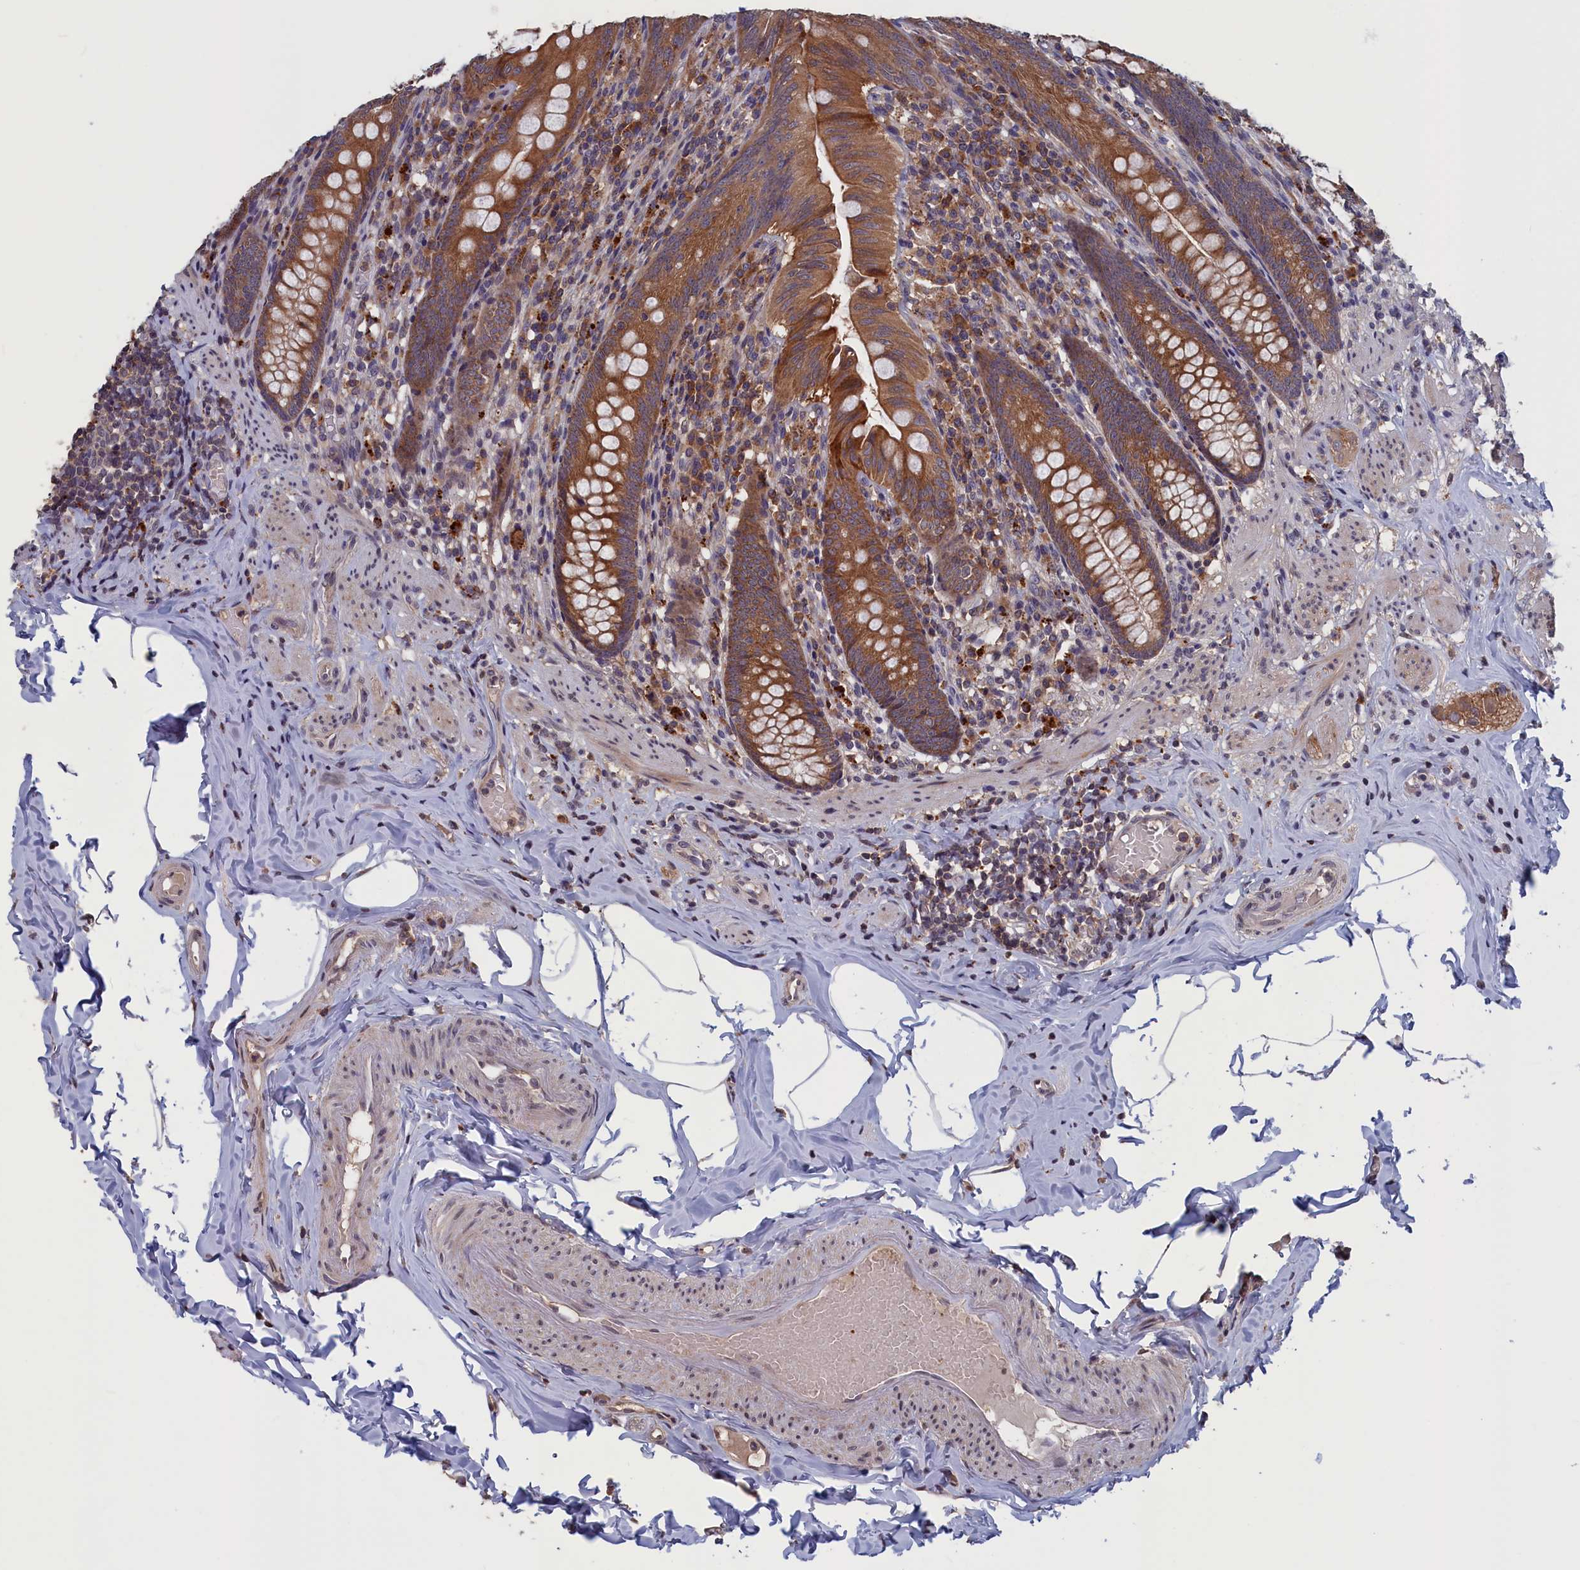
{"staining": {"intensity": "moderate", "quantity": ">75%", "location": "cytoplasmic/membranous"}, "tissue": "appendix", "cell_type": "Glandular cells", "image_type": "normal", "snomed": [{"axis": "morphology", "description": "Normal tissue, NOS"}, {"axis": "topography", "description": "Appendix"}], "caption": "Moderate cytoplasmic/membranous staining is appreciated in approximately >75% of glandular cells in benign appendix.", "gene": "CACTIN", "patient": {"sex": "male", "age": 55}}